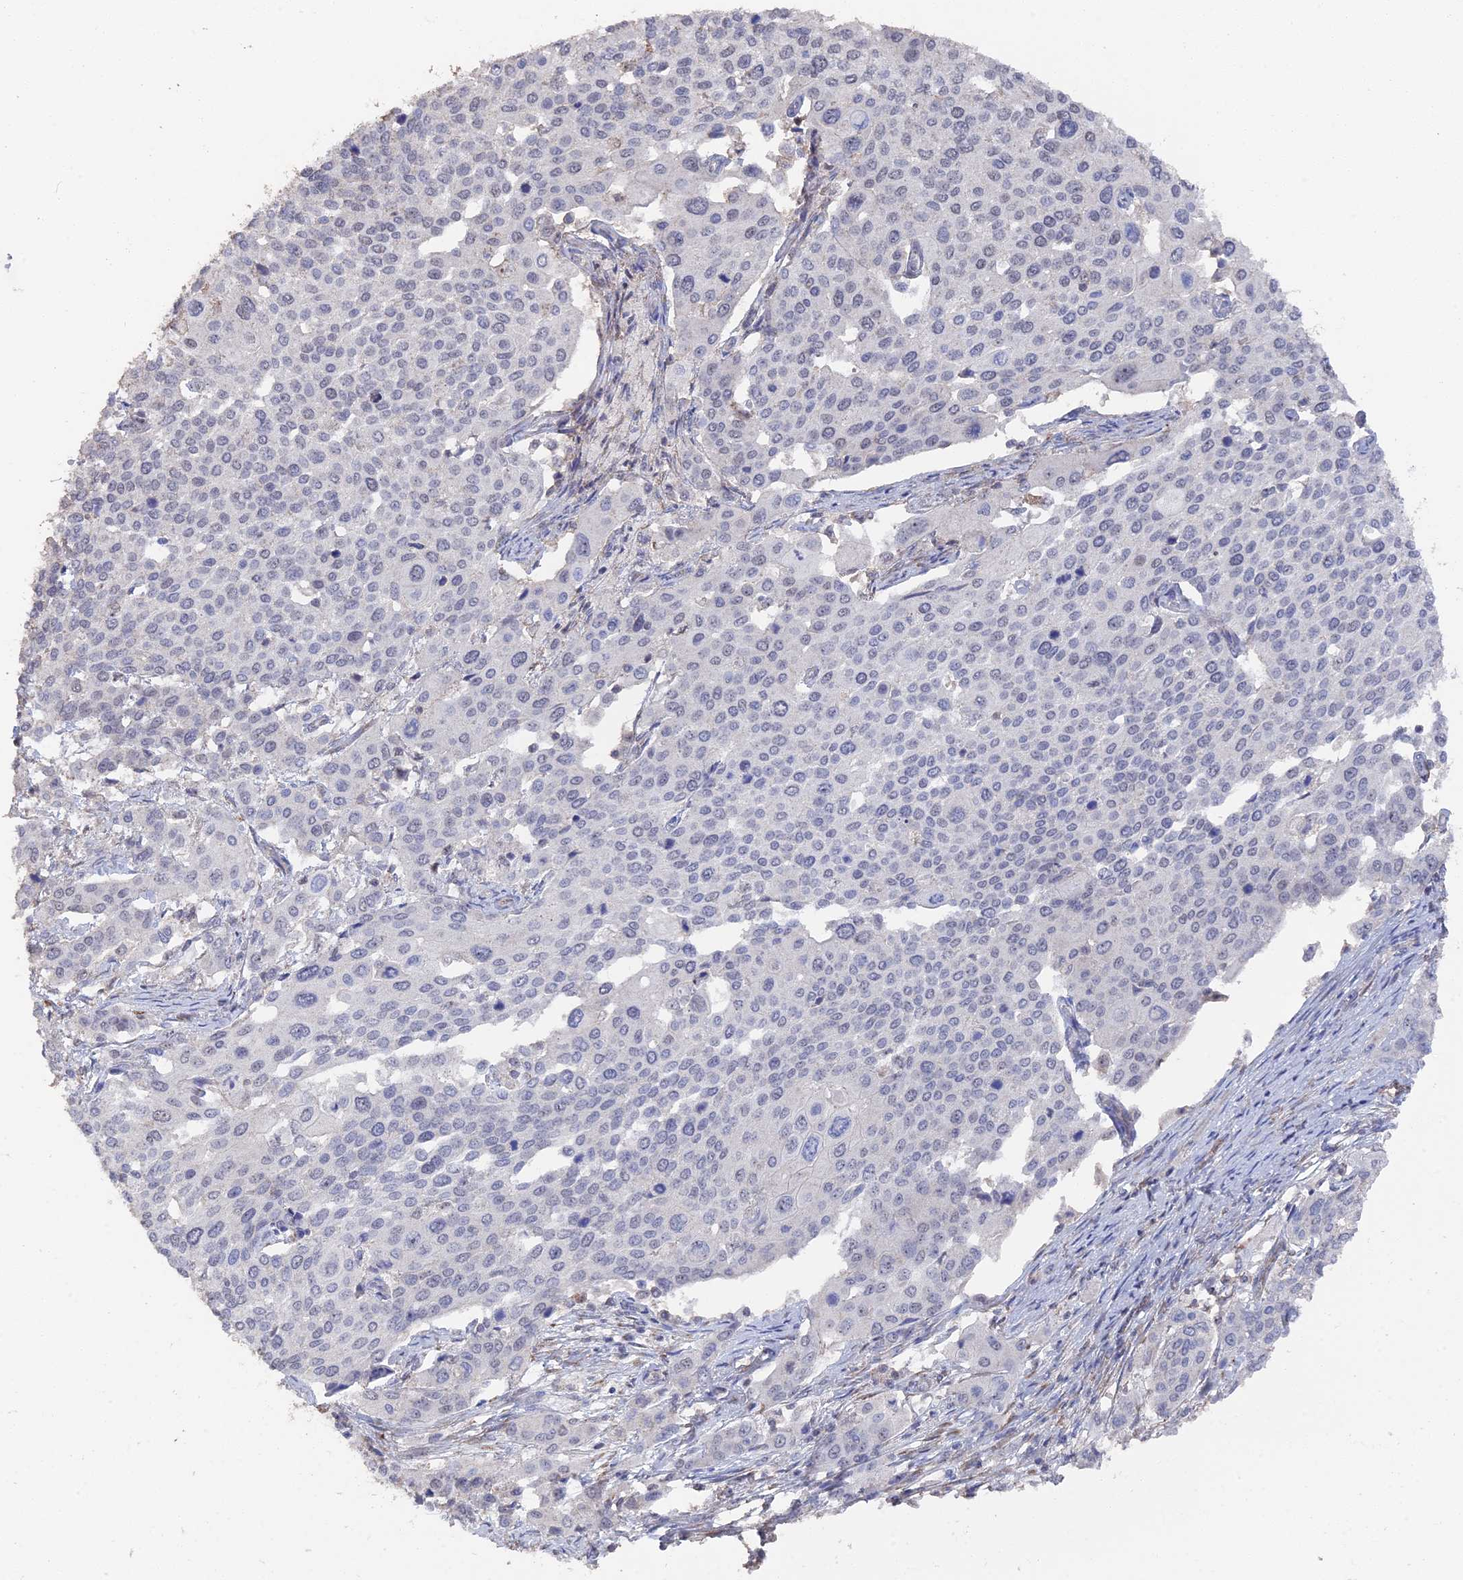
{"staining": {"intensity": "weak", "quantity": "<25%", "location": "nuclear"}, "tissue": "cervical cancer", "cell_type": "Tumor cells", "image_type": "cancer", "snomed": [{"axis": "morphology", "description": "Squamous cell carcinoma, NOS"}, {"axis": "topography", "description": "Cervix"}], "caption": "Immunohistochemistry (IHC) of human cervical squamous cell carcinoma displays no expression in tumor cells.", "gene": "SEMG2", "patient": {"sex": "female", "age": 44}}